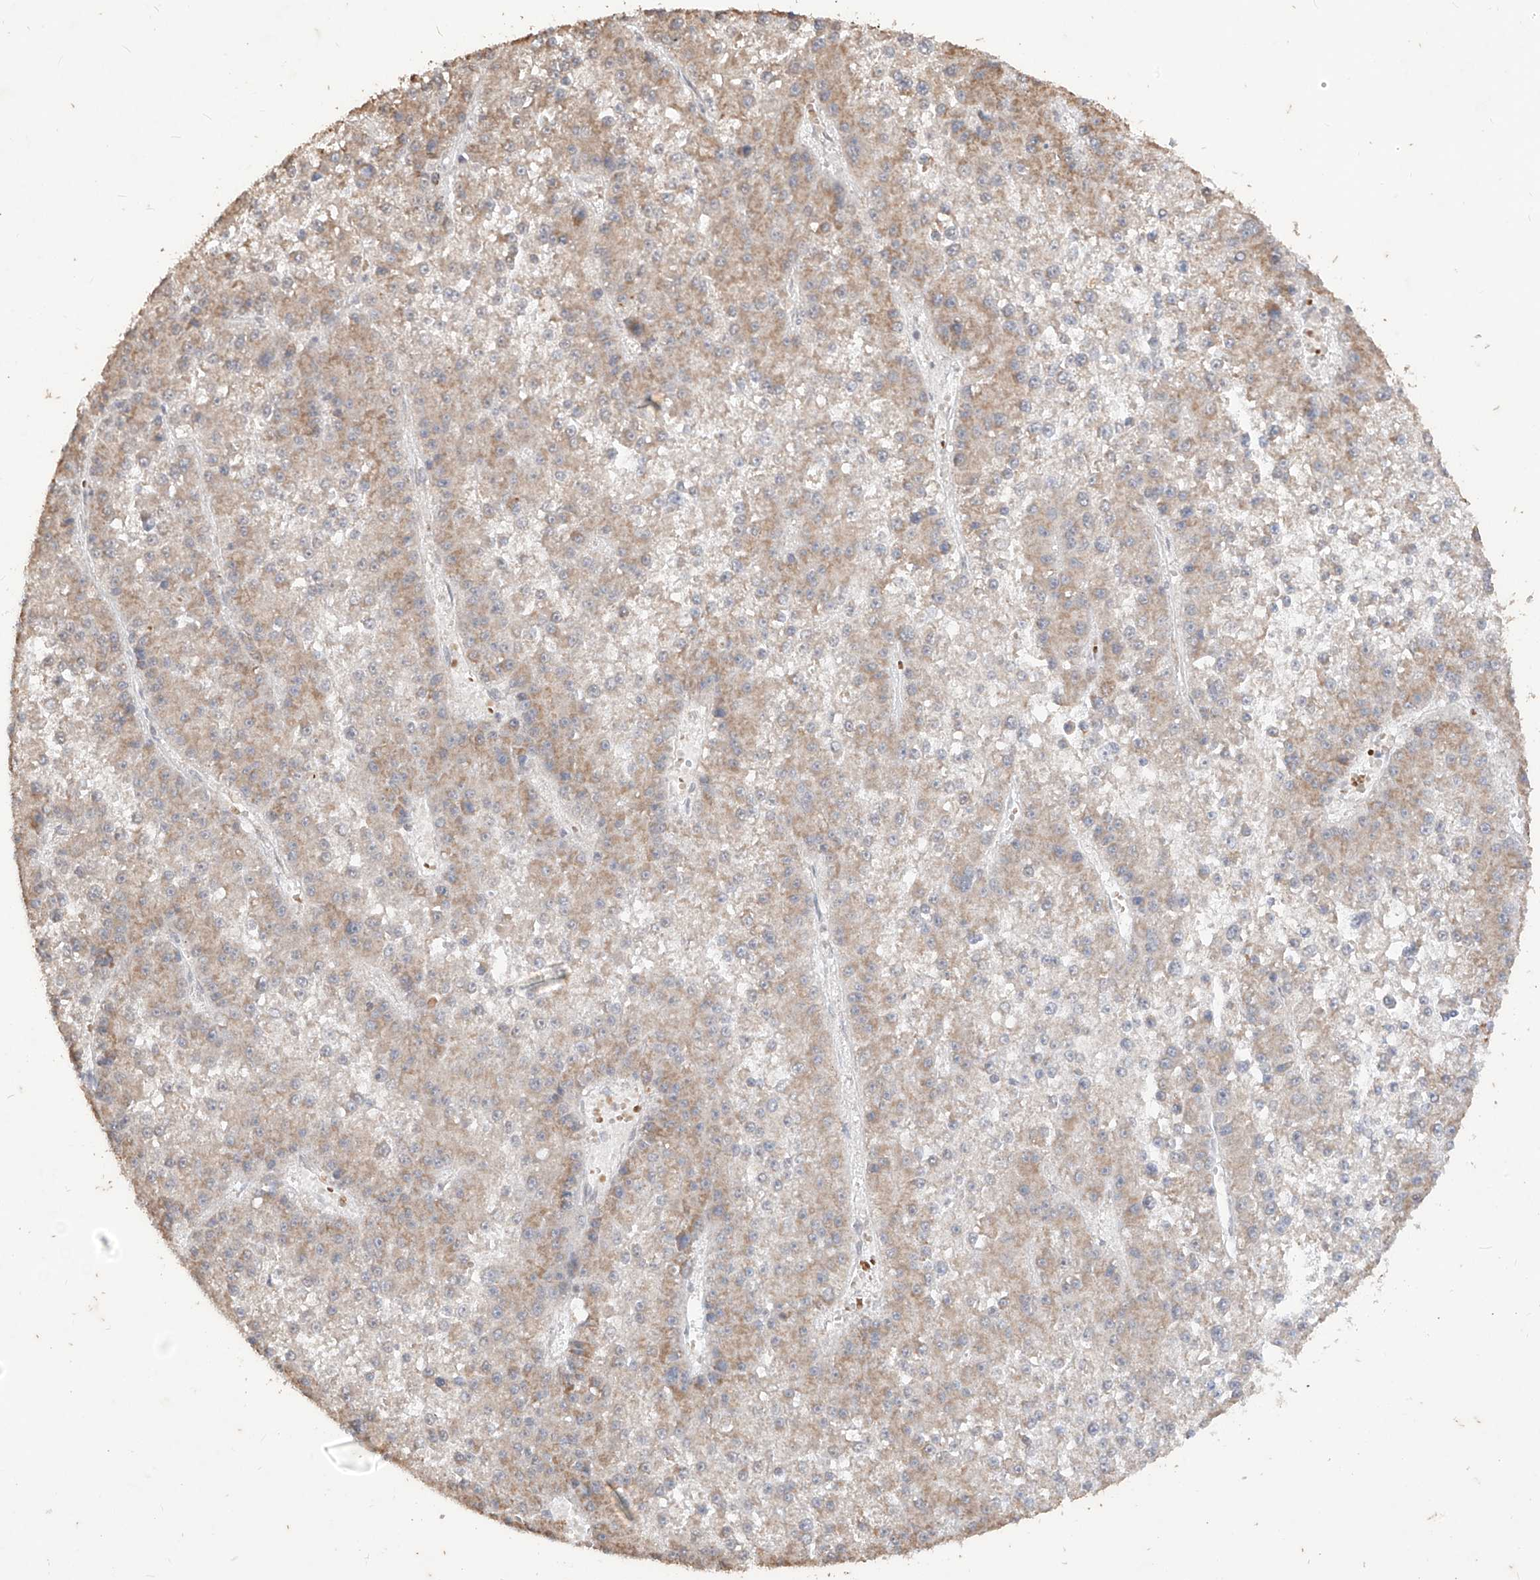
{"staining": {"intensity": "weak", "quantity": ">75%", "location": "cytoplasmic/membranous"}, "tissue": "liver cancer", "cell_type": "Tumor cells", "image_type": "cancer", "snomed": [{"axis": "morphology", "description": "Carcinoma, Hepatocellular, NOS"}, {"axis": "topography", "description": "Liver"}], "caption": "Immunohistochemistry of liver cancer (hepatocellular carcinoma) exhibits low levels of weak cytoplasmic/membranous staining in approximately >75% of tumor cells.", "gene": "MTUS2", "patient": {"sex": "female", "age": 73}}